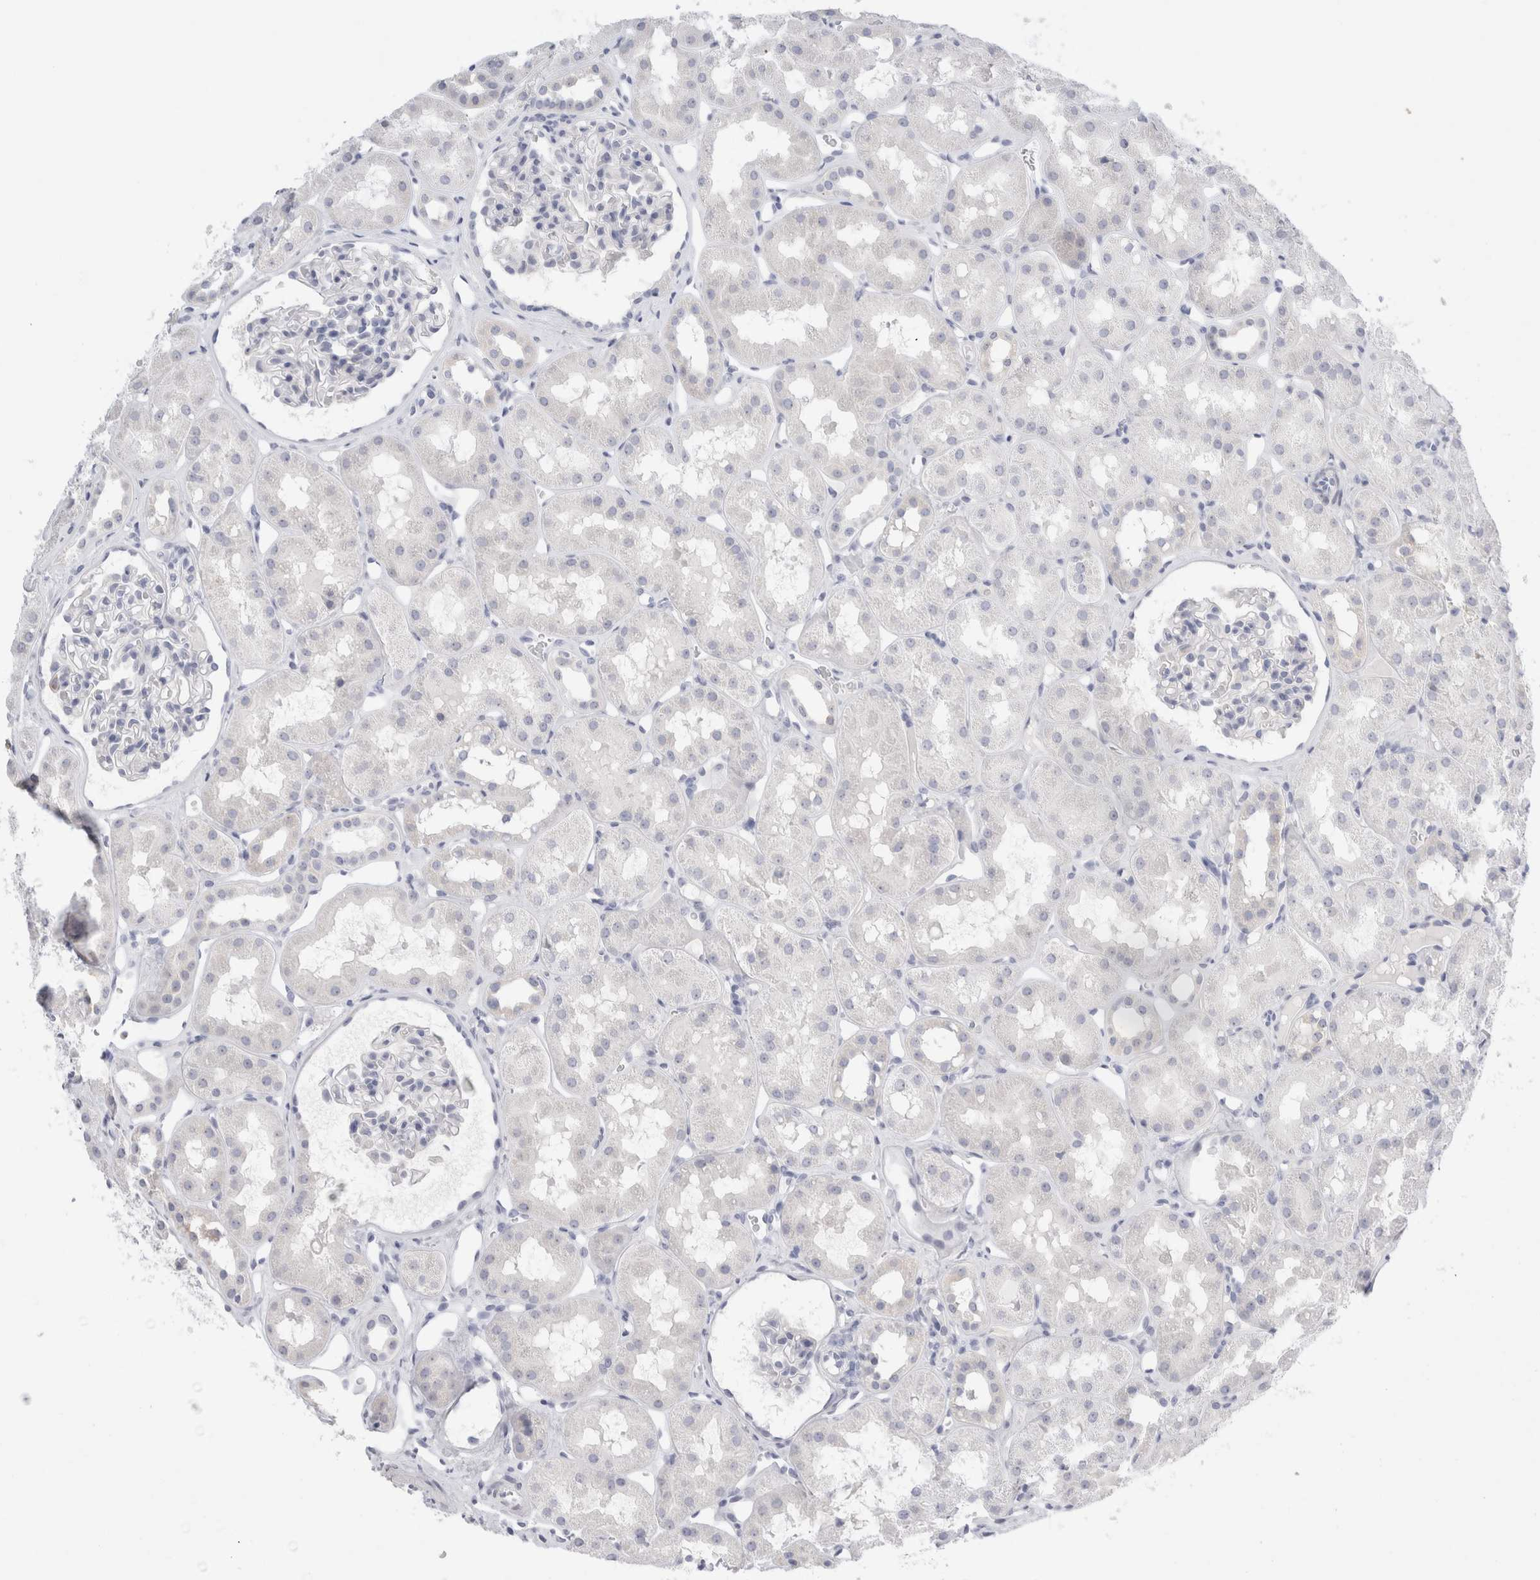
{"staining": {"intensity": "negative", "quantity": "none", "location": "none"}, "tissue": "kidney", "cell_type": "Cells in glomeruli", "image_type": "normal", "snomed": [{"axis": "morphology", "description": "Normal tissue, NOS"}, {"axis": "topography", "description": "Kidney"}], "caption": "Image shows no protein expression in cells in glomeruli of unremarkable kidney. (DAB immunohistochemistry (IHC) visualized using brightfield microscopy, high magnification).", "gene": "MUC15", "patient": {"sex": "male", "age": 16}}